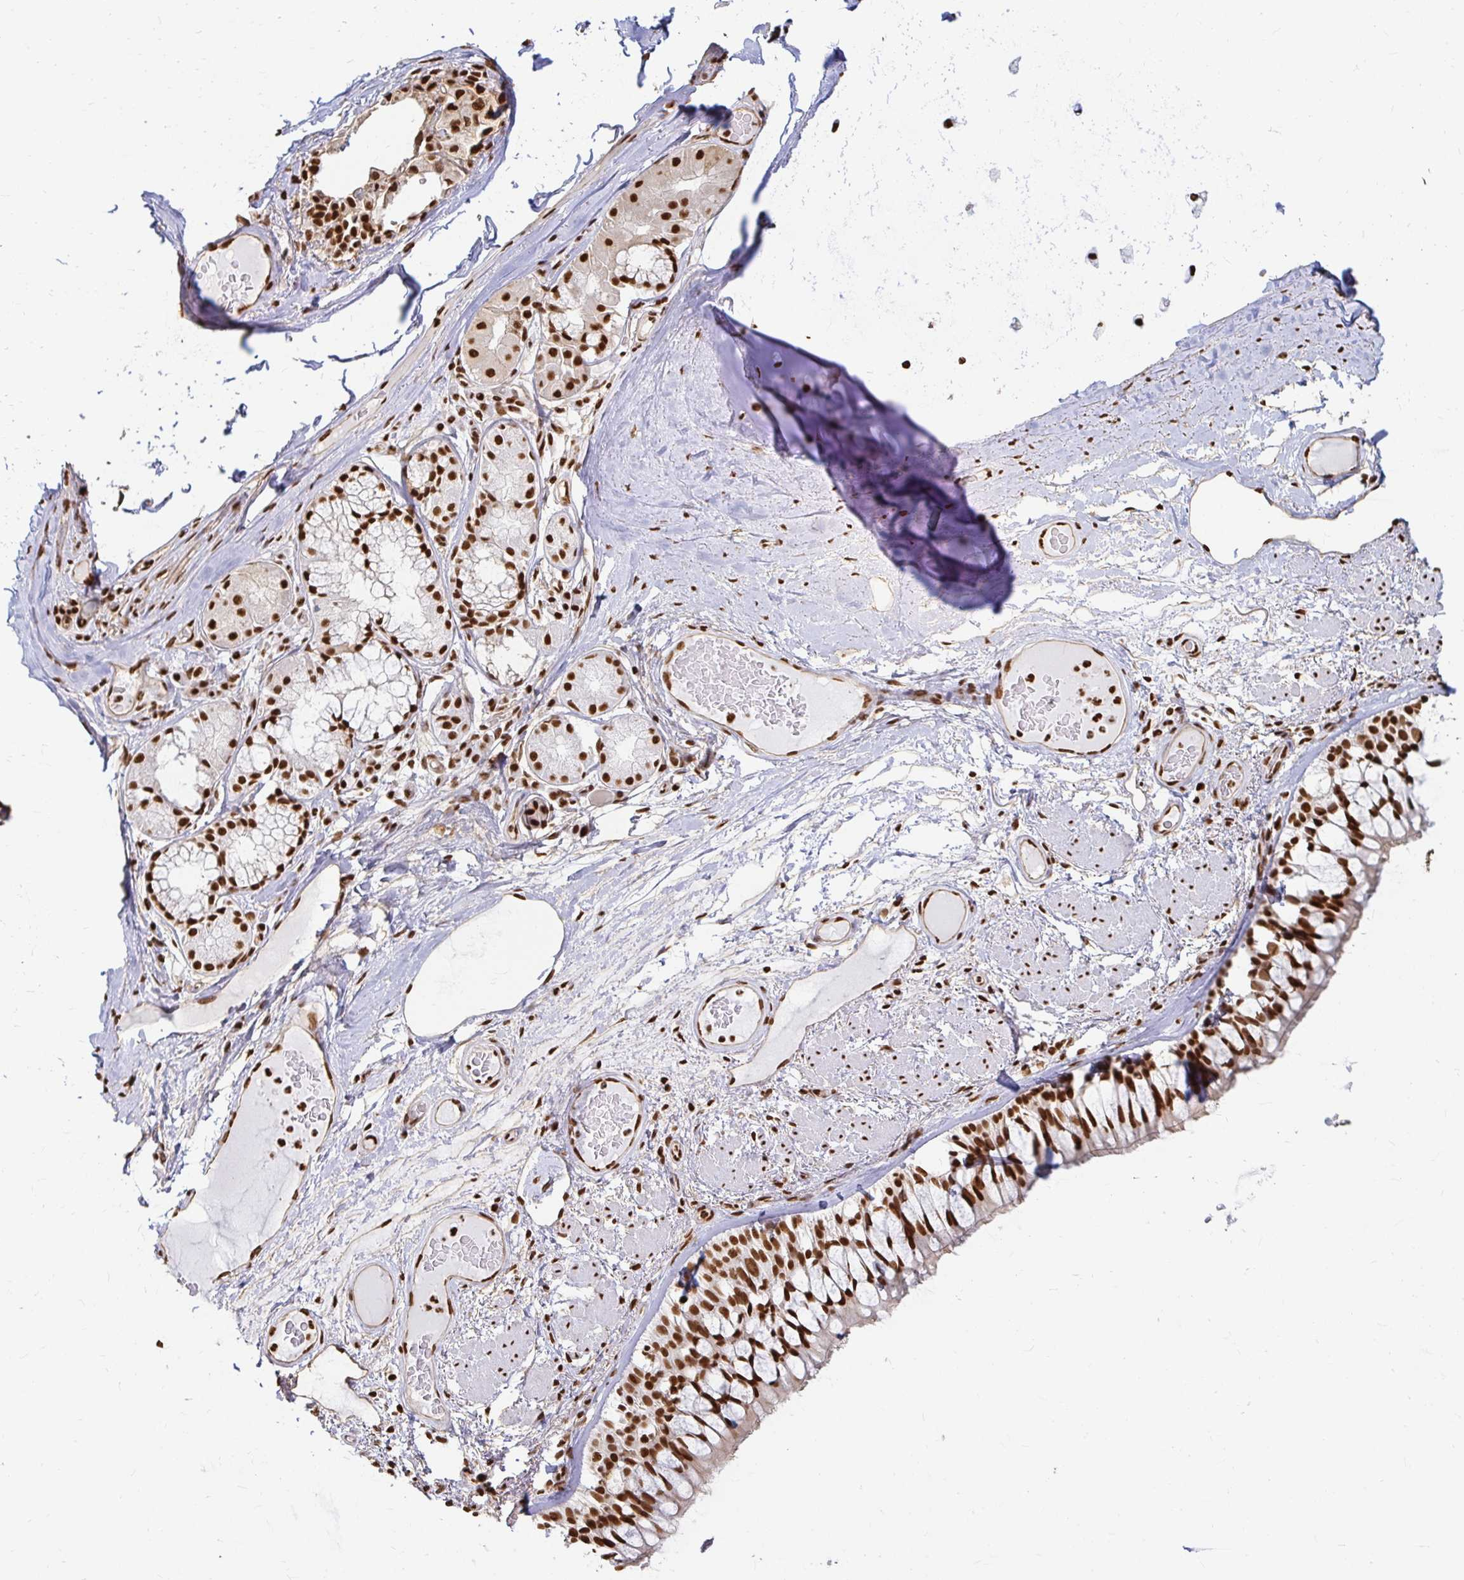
{"staining": {"intensity": "strong", "quantity": "25%-75%", "location": "nuclear"}, "tissue": "soft tissue", "cell_type": "Chondrocytes", "image_type": "normal", "snomed": [{"axis": "morphology", "description": "Normal tissue, NOS"}, {"axis": "topography", "description": "Cartilage tissue"}, {"axis": "topography", "description": "Bronchus"}], "caption": "Immunohistochemical staining of benign human soft tissue exhibits 25%-75% levels of strong nuclear protein staining in about 25%-75% of chondrocytes. The protein of interest is stained brown, and the nuclei are stained in blue (DAB IHC with brightfield microscopy, high magnification).", "gene": "HNRNPU", "patient": {"sex": "male", "age": 64}}